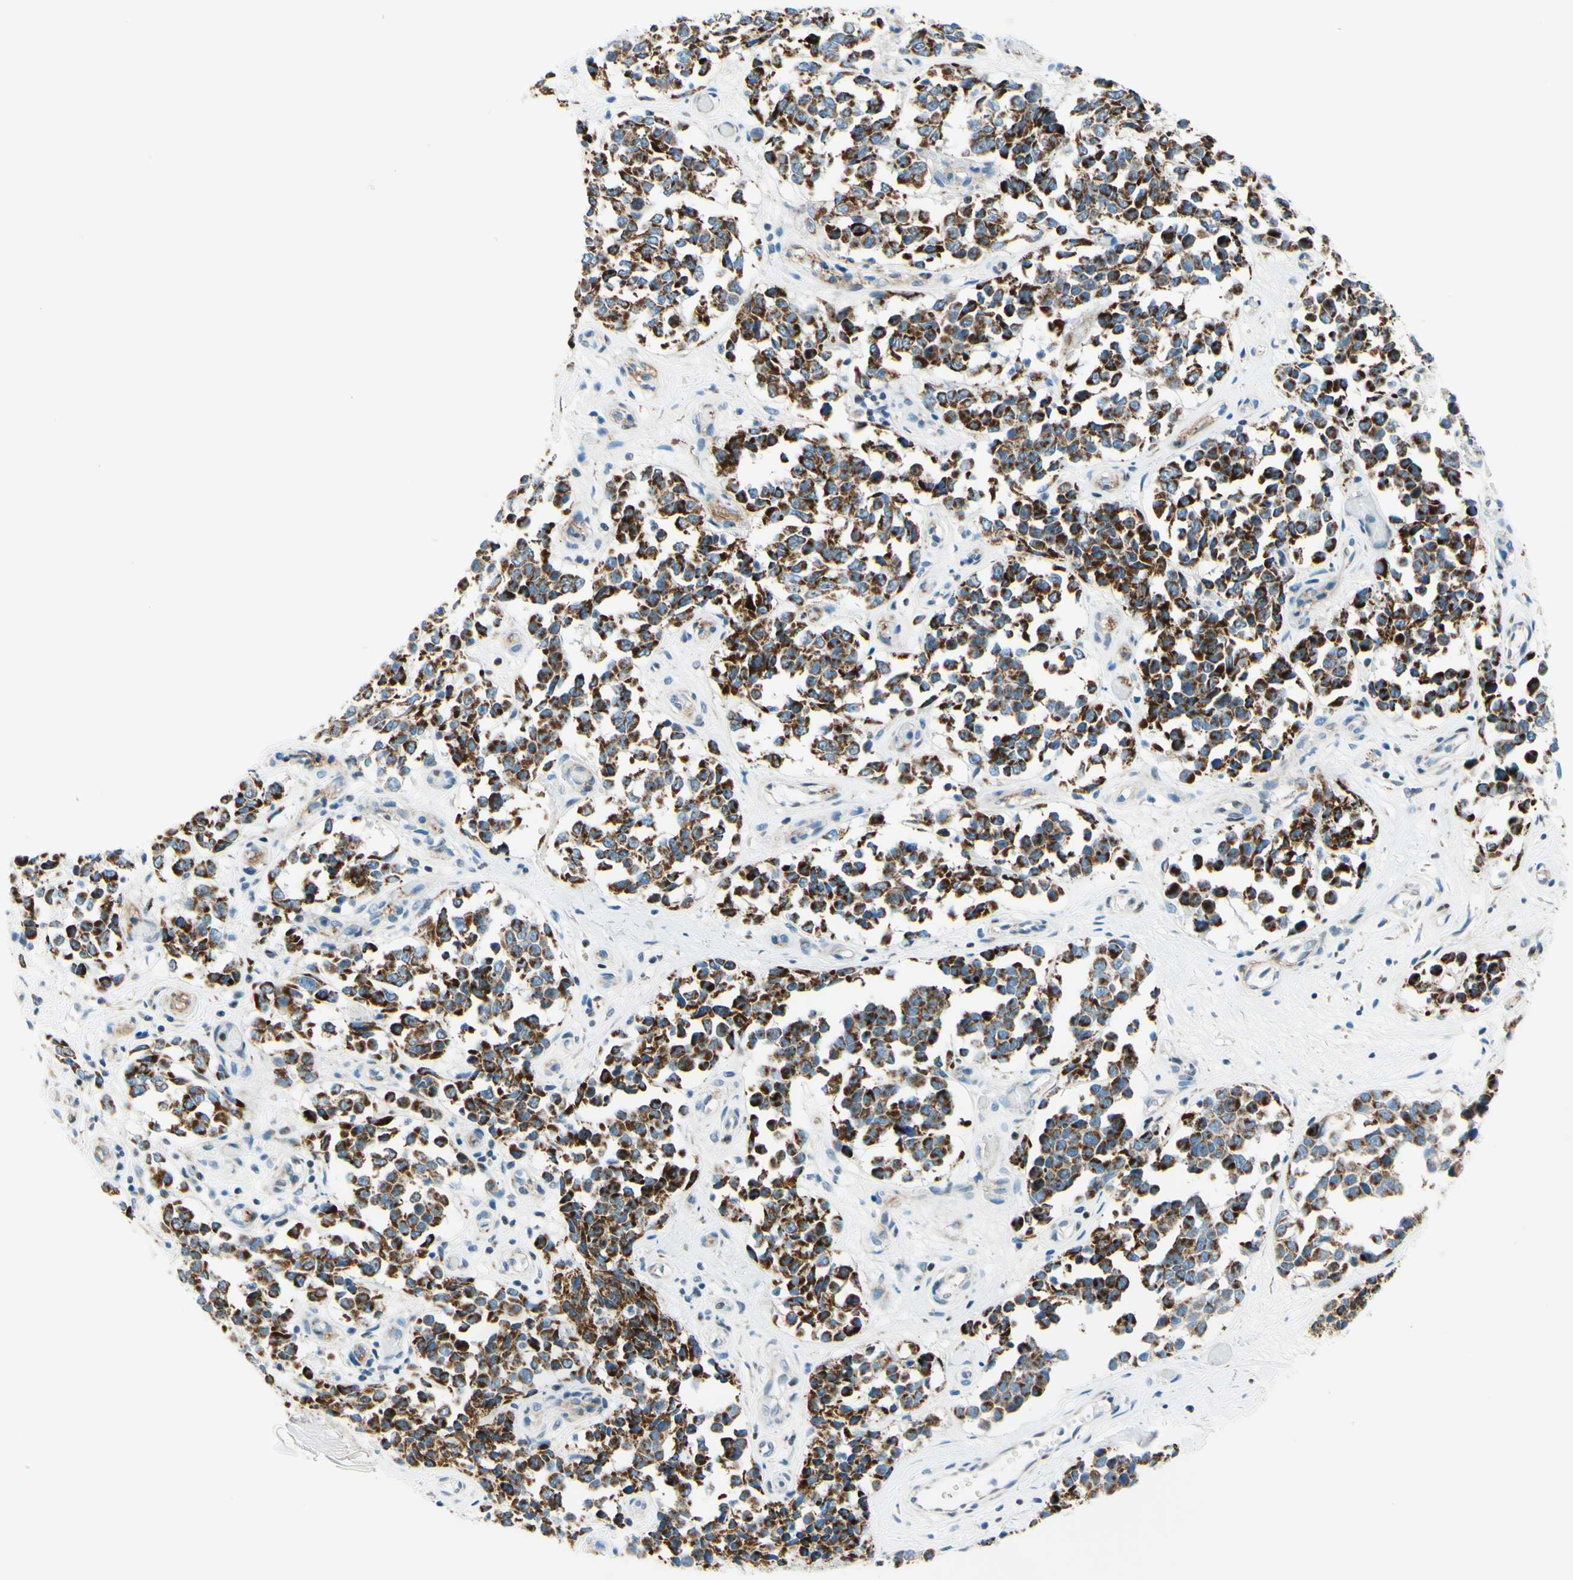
{"staining": {"intensity": "strong", "quantity": ">75%", "location": "cytoplasmic/membranous"}, "tissue": "melanoma", "cell_type": "Tumor cells", "image_type": "cancer", "snomed": [{"axis": "morphology", "description": "Malignant melanoma, NOS"}, {"axis": "topography", "description": "Skin"}], "caption": "DAB immunohistochemical staining of melanoma displays strong cytoplasmic/membranous protein staining in approximately >75% of tumor cells.", "gene": "CBX7", "patient": {"sex": "female", "age": 64}}